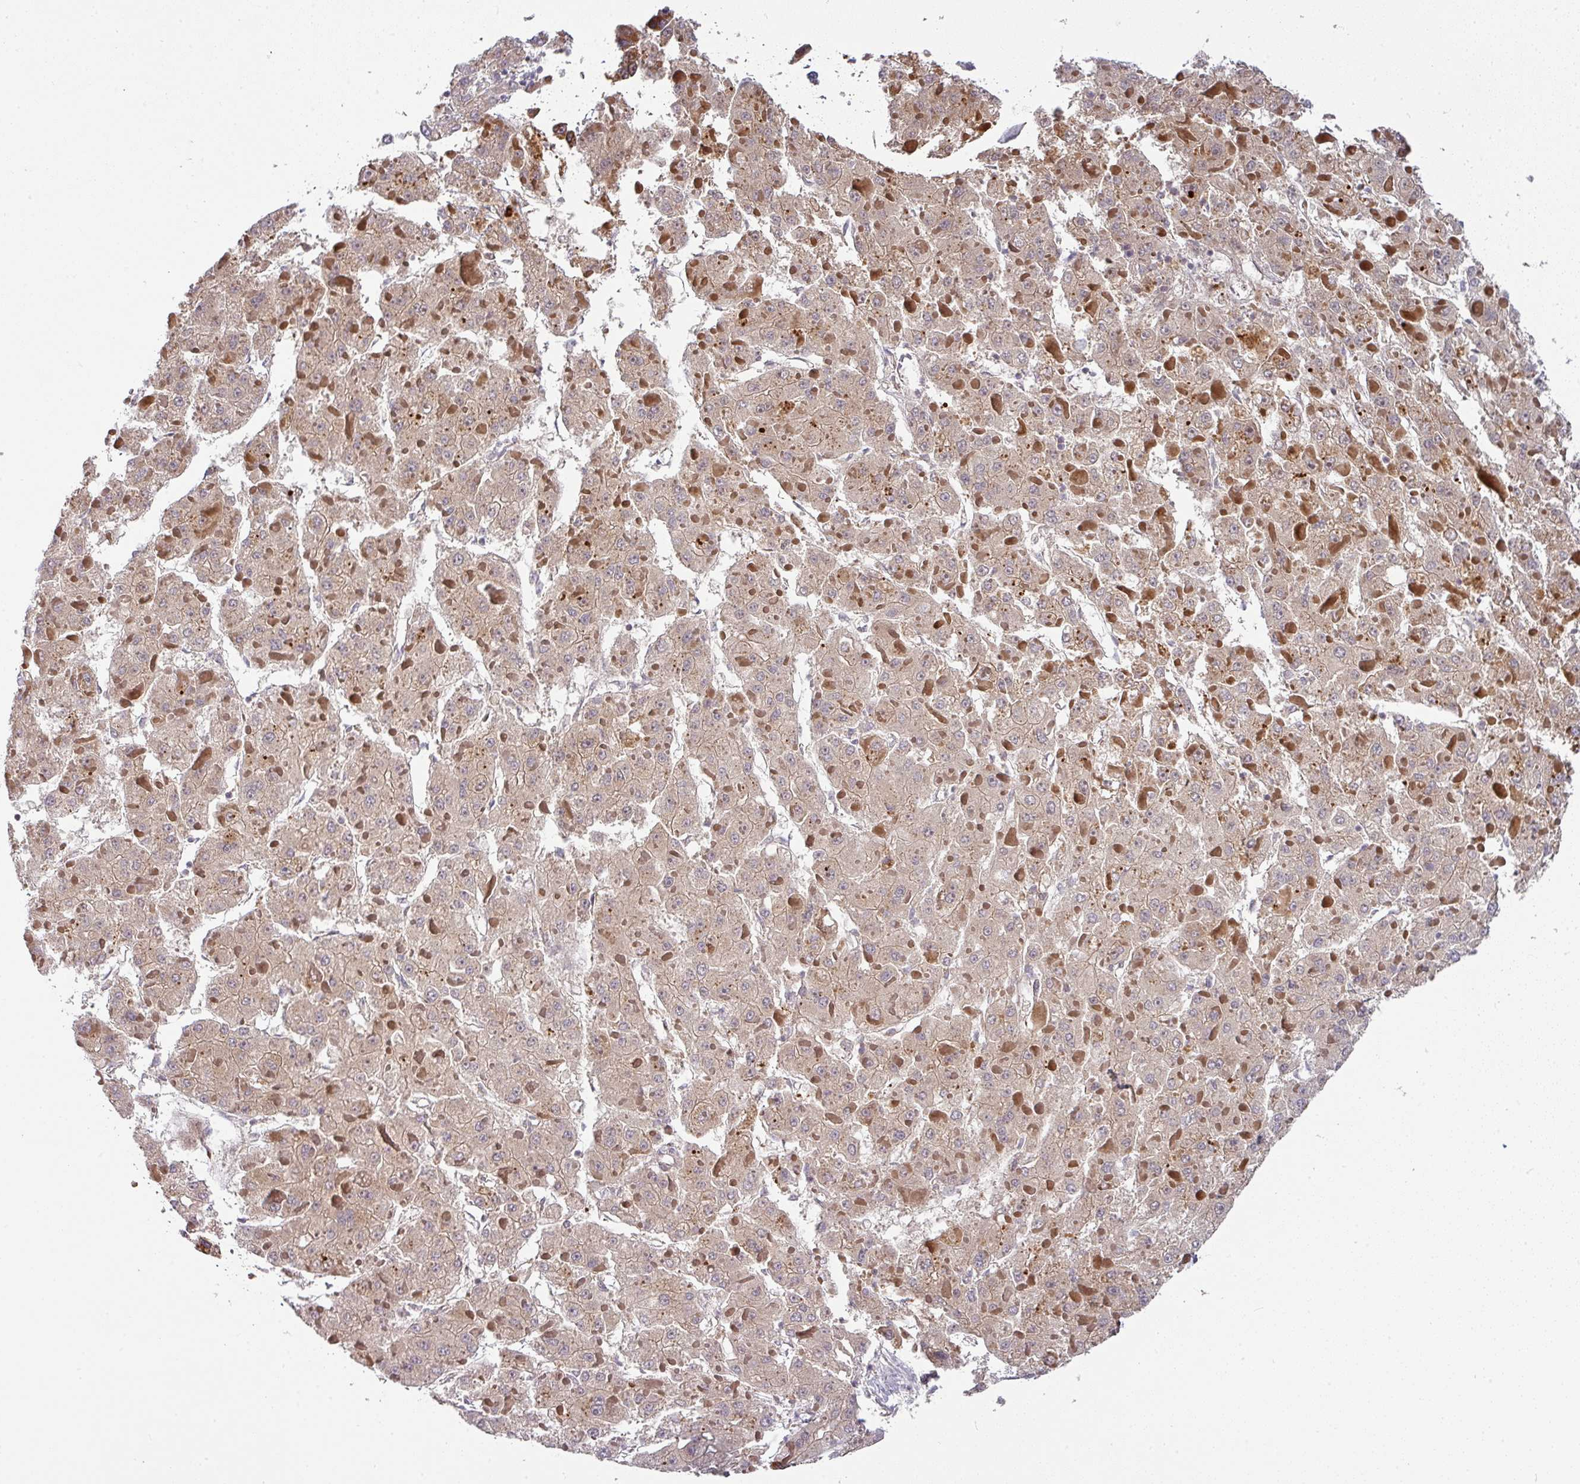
{"staining": {"intensity": "moderate", "quantity": ">75%", "location": "cytoplasmic/membranous"}, "tissue": "liver cancer", "cell_type": "Tumor cells", "image_type": "cancer", "snomed": [{"axis": "morphology", "description": "Carcinoma, Hepatocellular, NOS"}, {"axis": "topography", "description": "Liver"}], "caption": "Liver cancer (hepatocellular carcinoma) tissue reveals moderate cytoplasmic/membranous expression in approximately >75% of tumor cells, visualized by immunohistochemistry.", "gene": "STK35", "patient": {"sex": "female", "age": 73}}